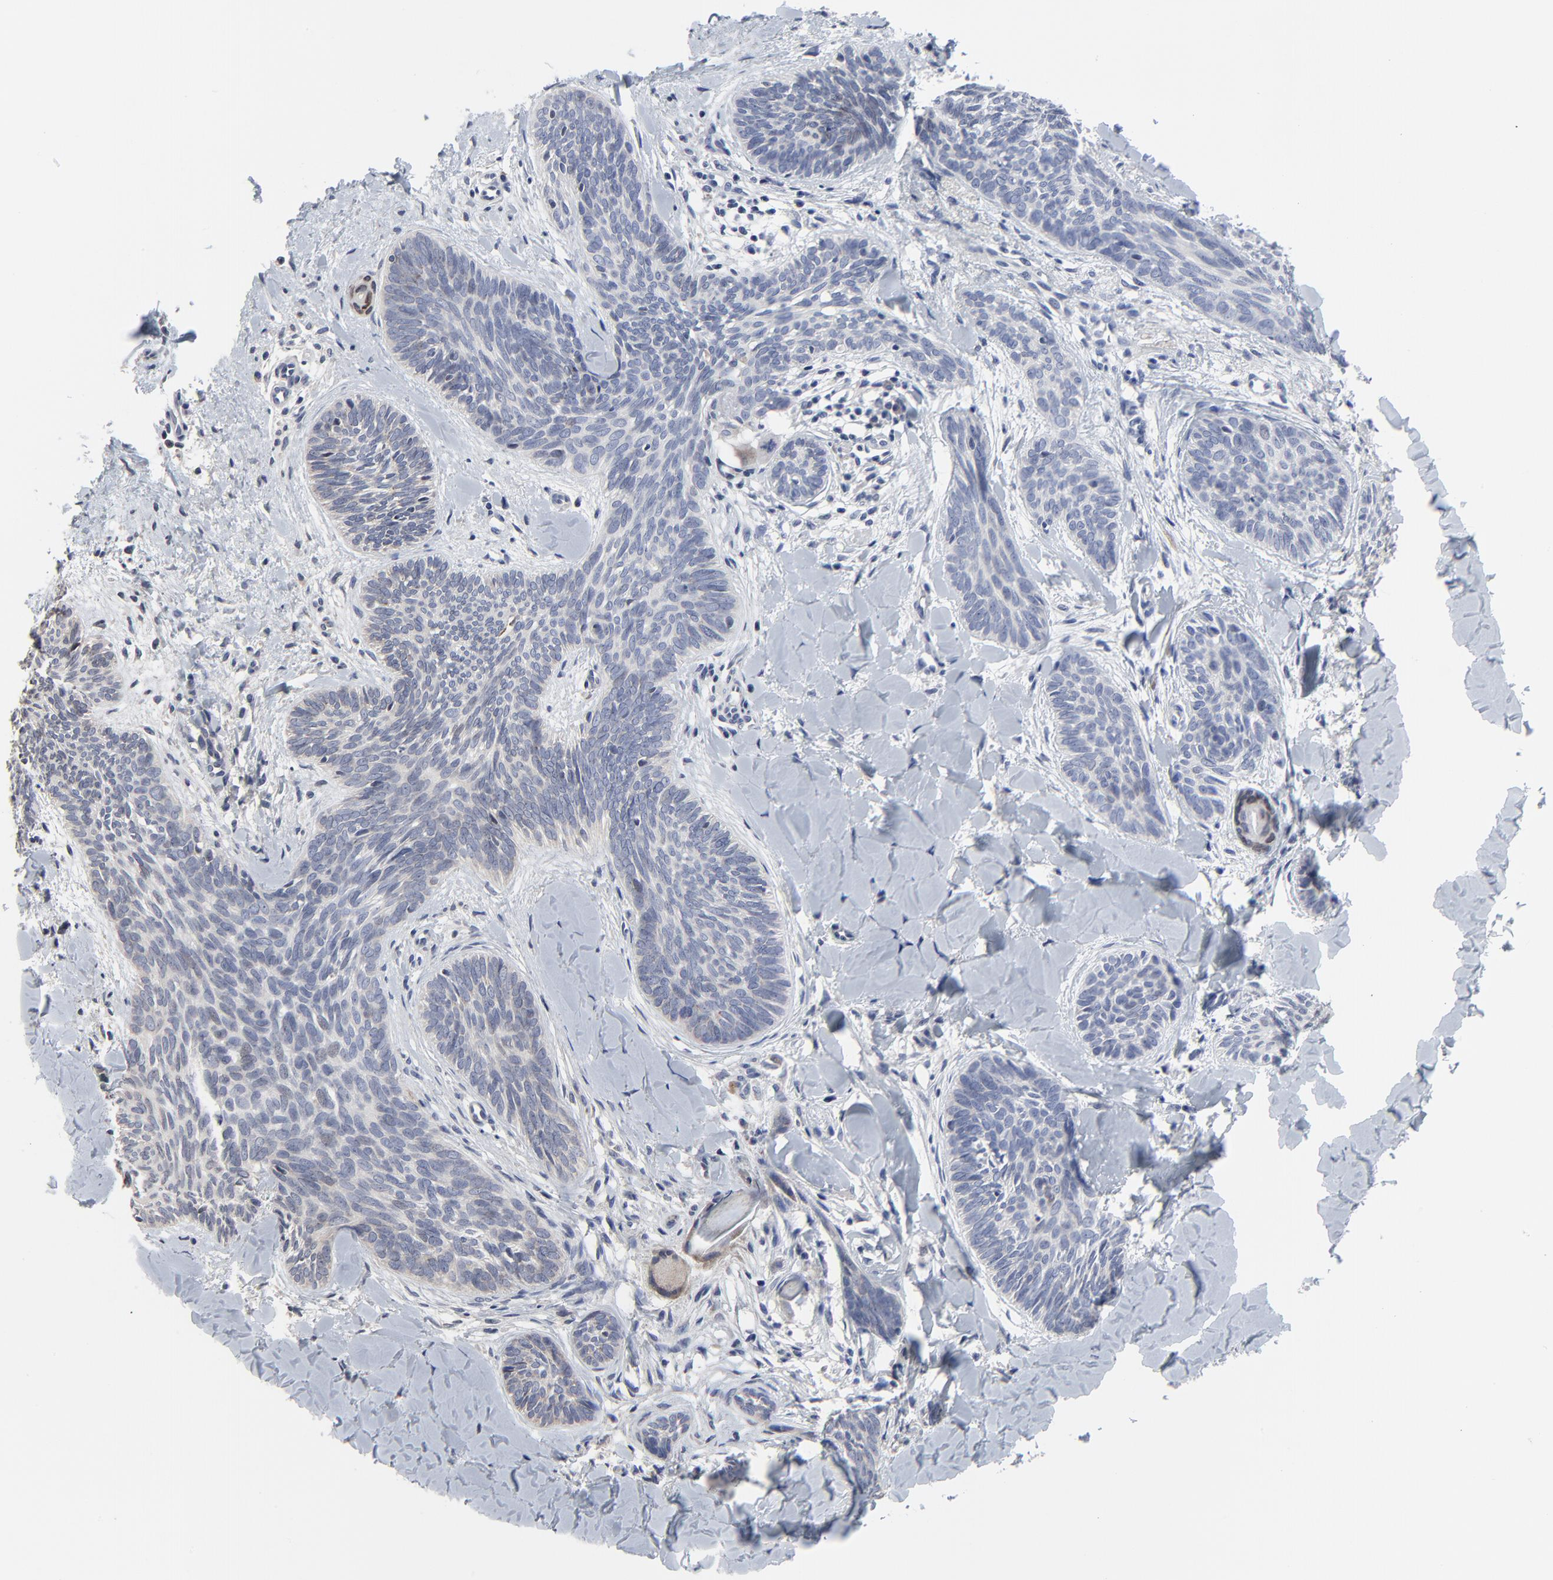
{"staining": {"intensity": "negative", "quantity": "none", "location": "none"}, "tissue": "skin cancer", "cell_type": "Tumor cells", "image_type": "cancer", "snomed": [{"axis": "morphology", "description": "Basal cell carcinoma"}, {"axis": "topography", "description": "Skin"}], "caption": "This is an IHC histopathology image of human skin cancer. There is no positivity in tumor cells.", "gene": "NLGN3", "patient": {"sex": "female", "age": 81}}